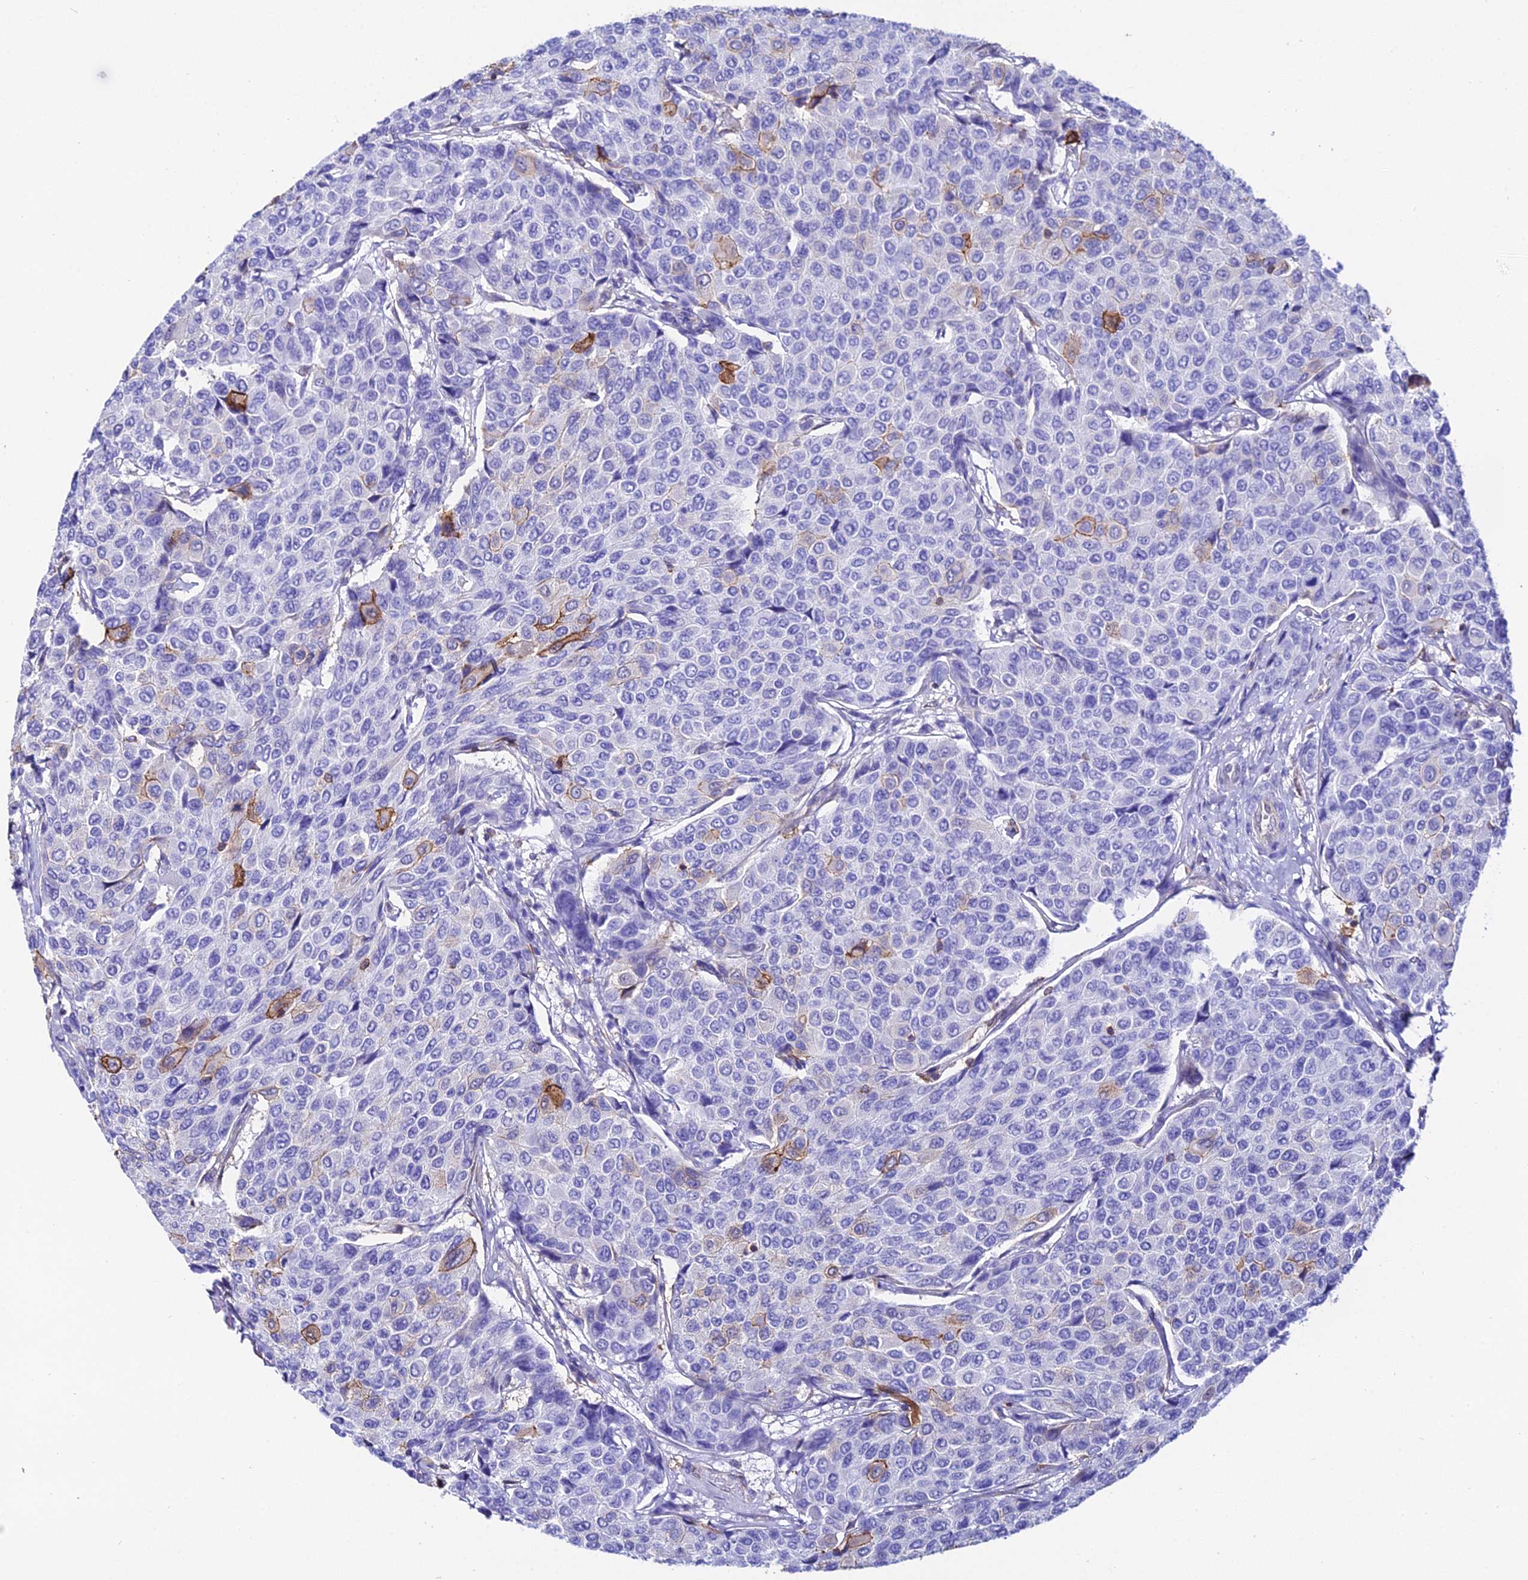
{"staining": {"intensity": "moderate", "quantity": "<25%", "location": "cytoplasmic/membranous"}, "tissue": "breast cancer", "cell_type": "Tumor cells", "image_type": "cancer", "snomed": [{"axis": "morphology", "description": "Duct carcinoma"}, {"axis": "topography", "description": "Breast"}], "caption": "There is low levels of moderate cytoplasmic/membranous expression in tumor cells of breast invasive ductal carcinoma, as demonstrated by immunohistochemical staining (brown color).", "gene": "S100A16", "patient": {"sex": "female", "age": 55}}